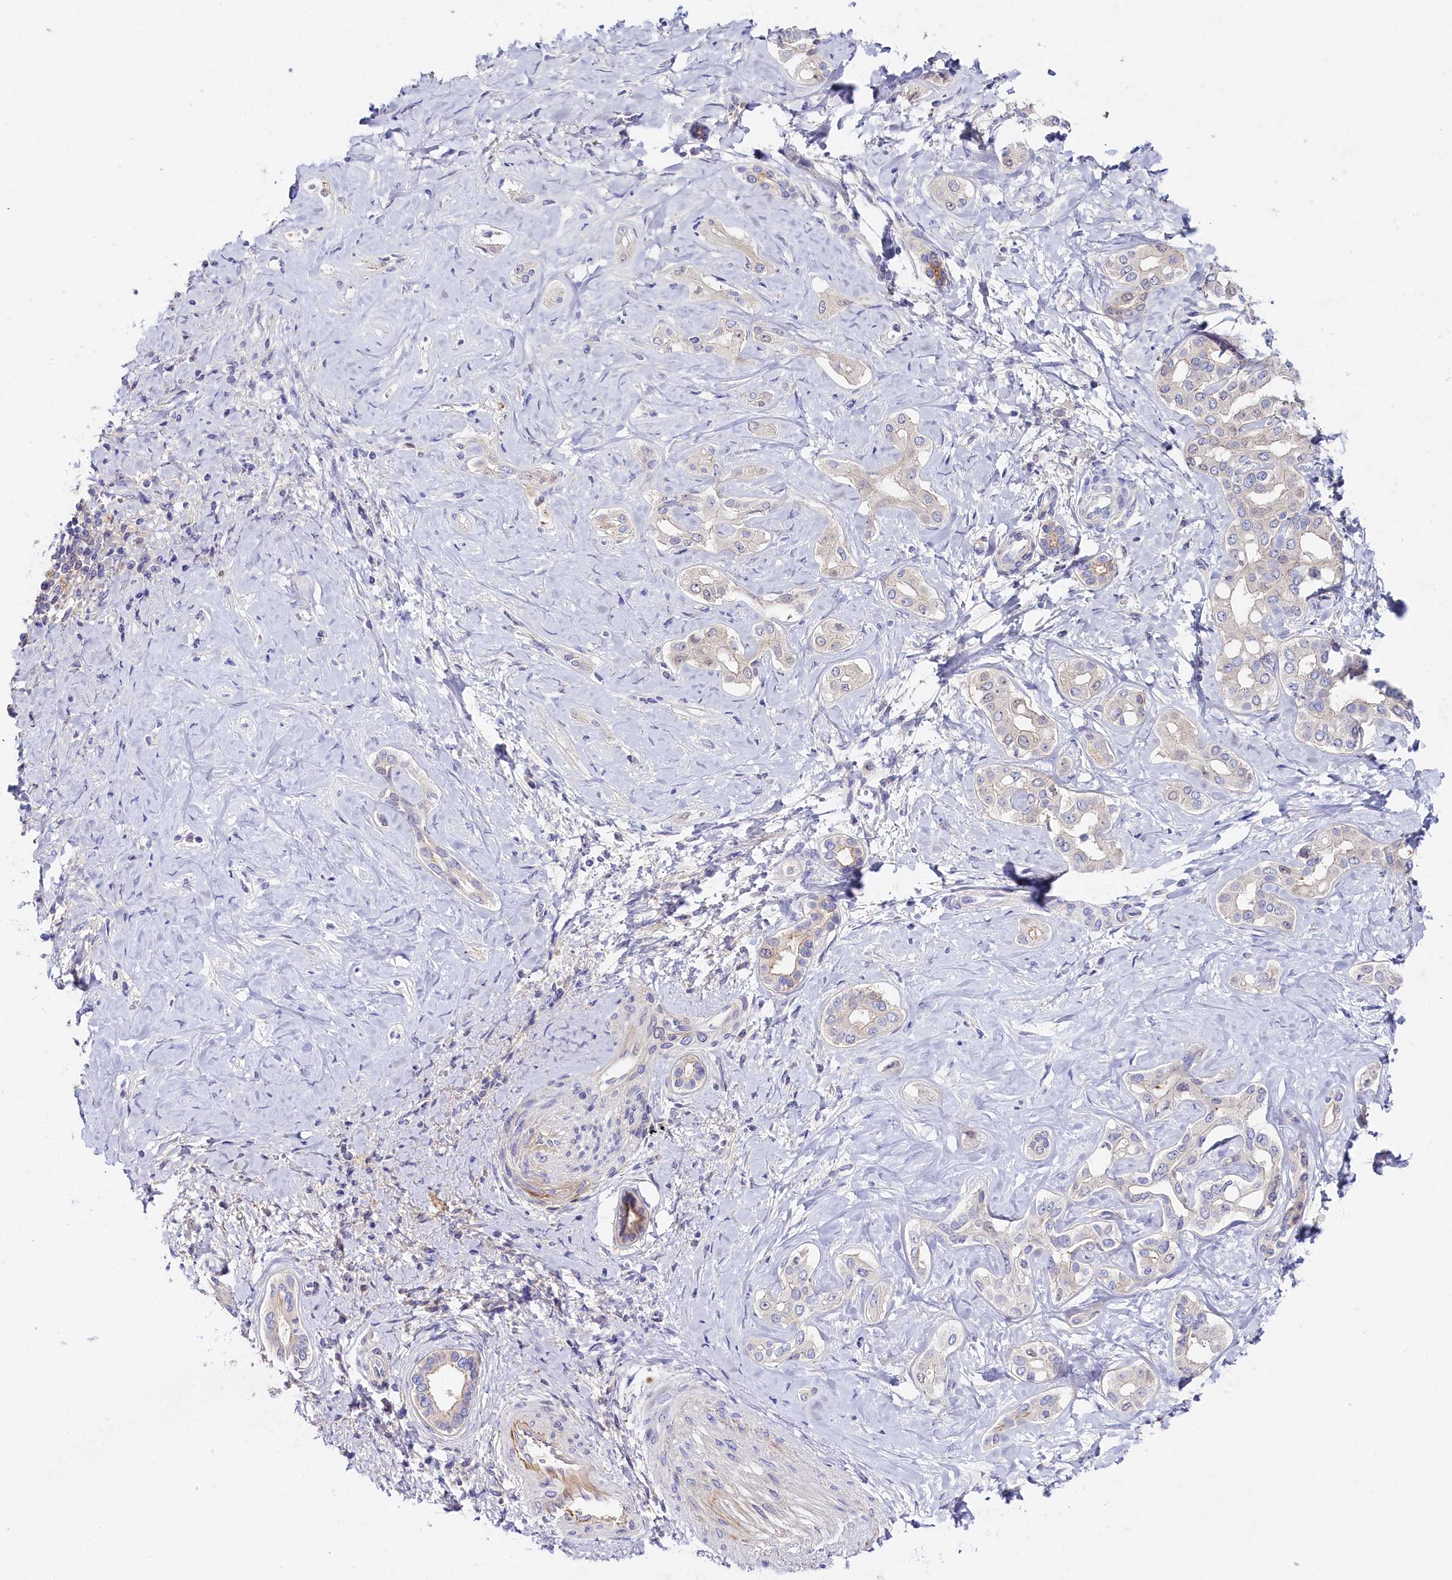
{"staining": {"intensity": "negative", "quantity": "none", "location": "none"}, "tissue": "liver cancer", "cell_type": "Tumor cells", "image_type": "cancer", "snomed": [{"axis": "morphology", "description": "Cholangiocarcinoma"}, {"axis": "topography", "description": "Liver"}], "caption": "Tumor cells show no significant protein staining in cholangiocarcinoma (liver). (Brightfield microscopy of DAB (3,3'-diaminobenzidine) immunohistochemistry at high magnification).", "gene": "KATNB1", "patient": {"sex": "female", "age": 77}}